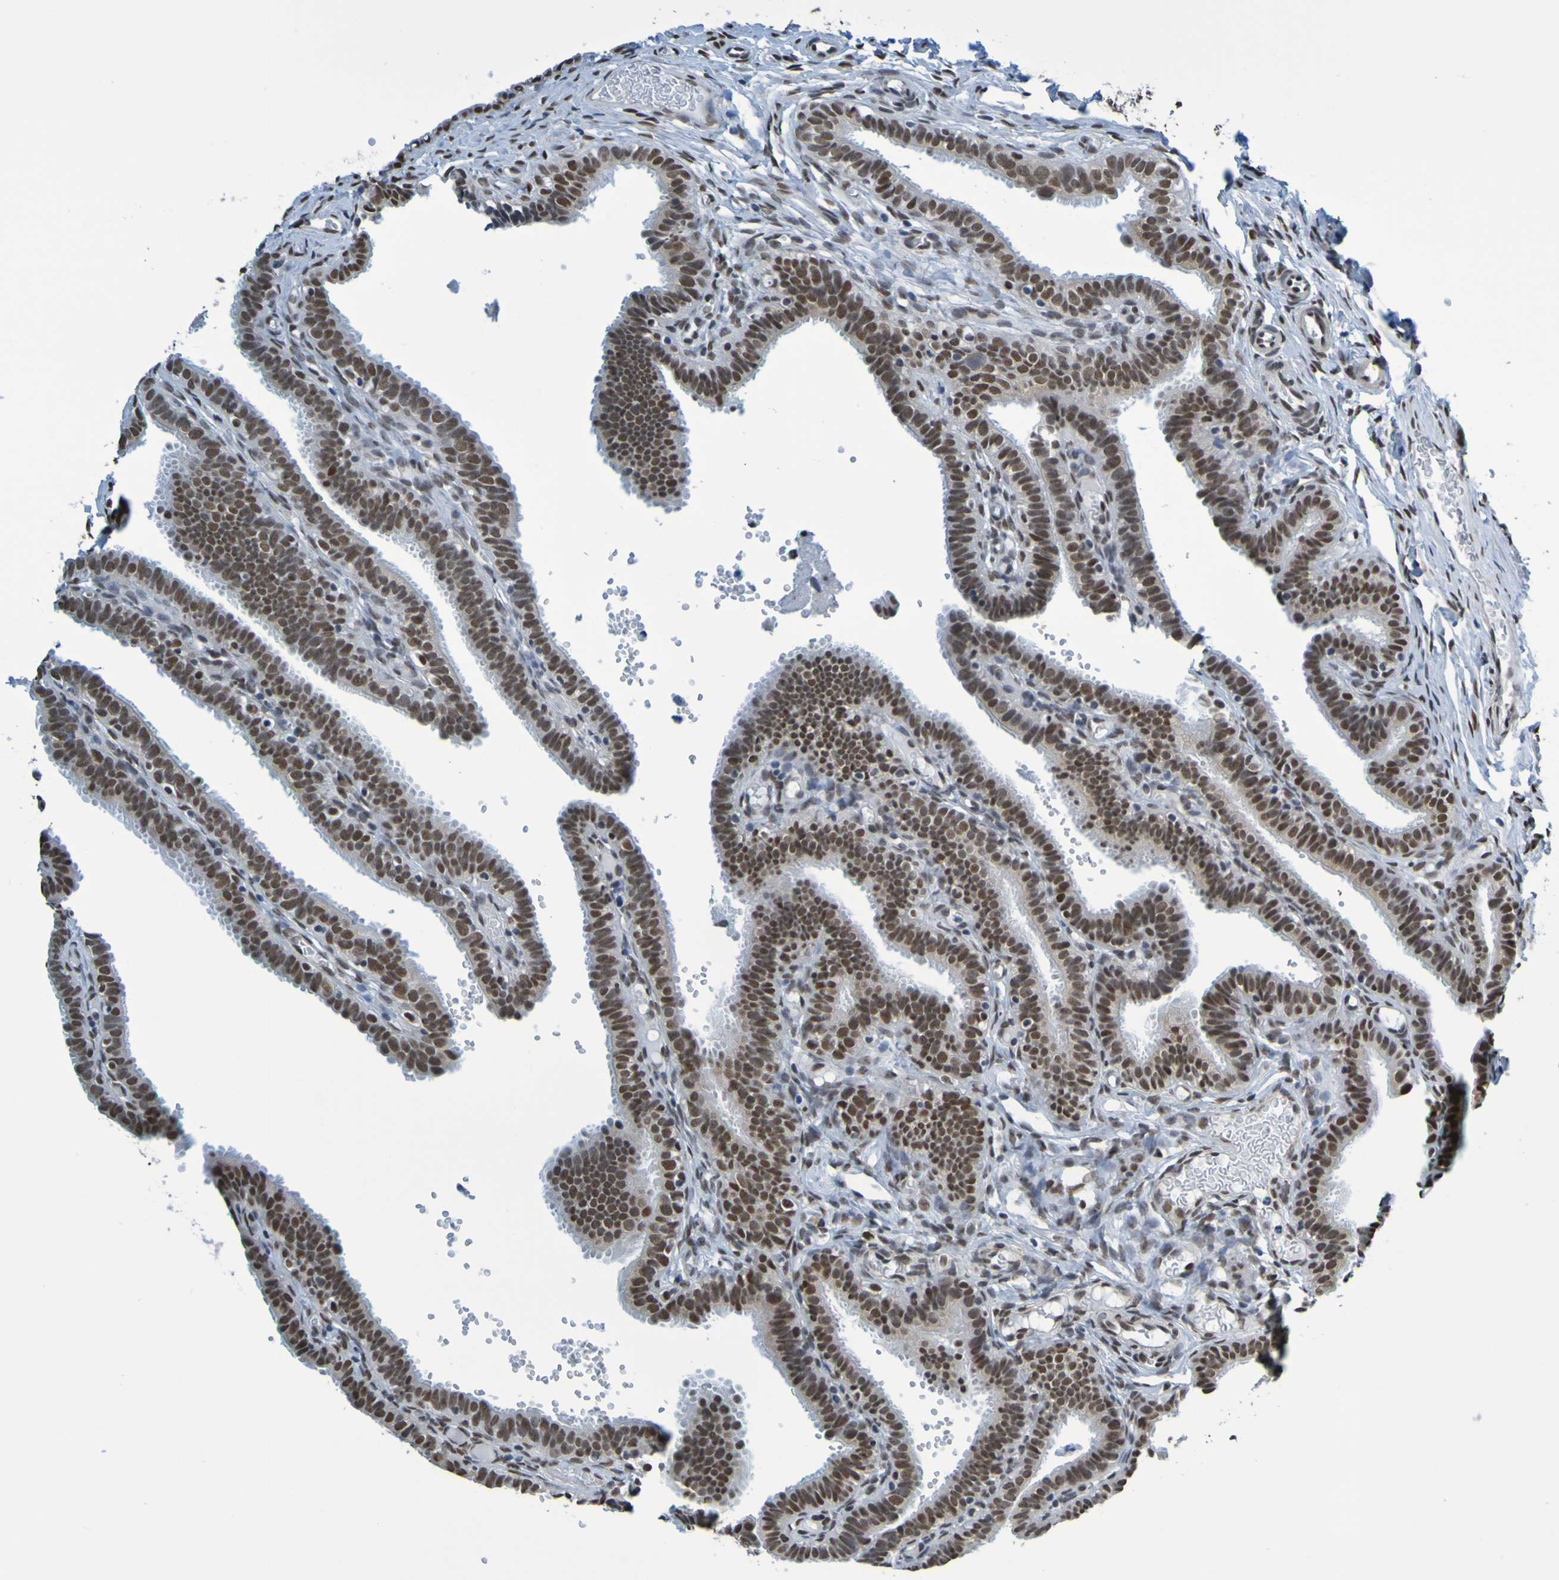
{"staining": {"intensity": "strong", "quantity": ">75%", "location": "nuclear"}, "tissue": "fallopian tube", "cell_type": "Glandular cells", "image_type": "normal", "snomed": [{"axis": "morphology", "description": "Normal tissue, NOS"}, {"axis": "topography", "description": "Fallopian tube"}, {"axis": "topography", "description": "Placenta"}], "caption": "Unremarkable fallopian tube was stained to show a protein in brown. There is high levels of strong nuclear staining in about >75% of glandular cells.", "gene": "HDAC2", "patient": {"sex": "female", "age": 34}}